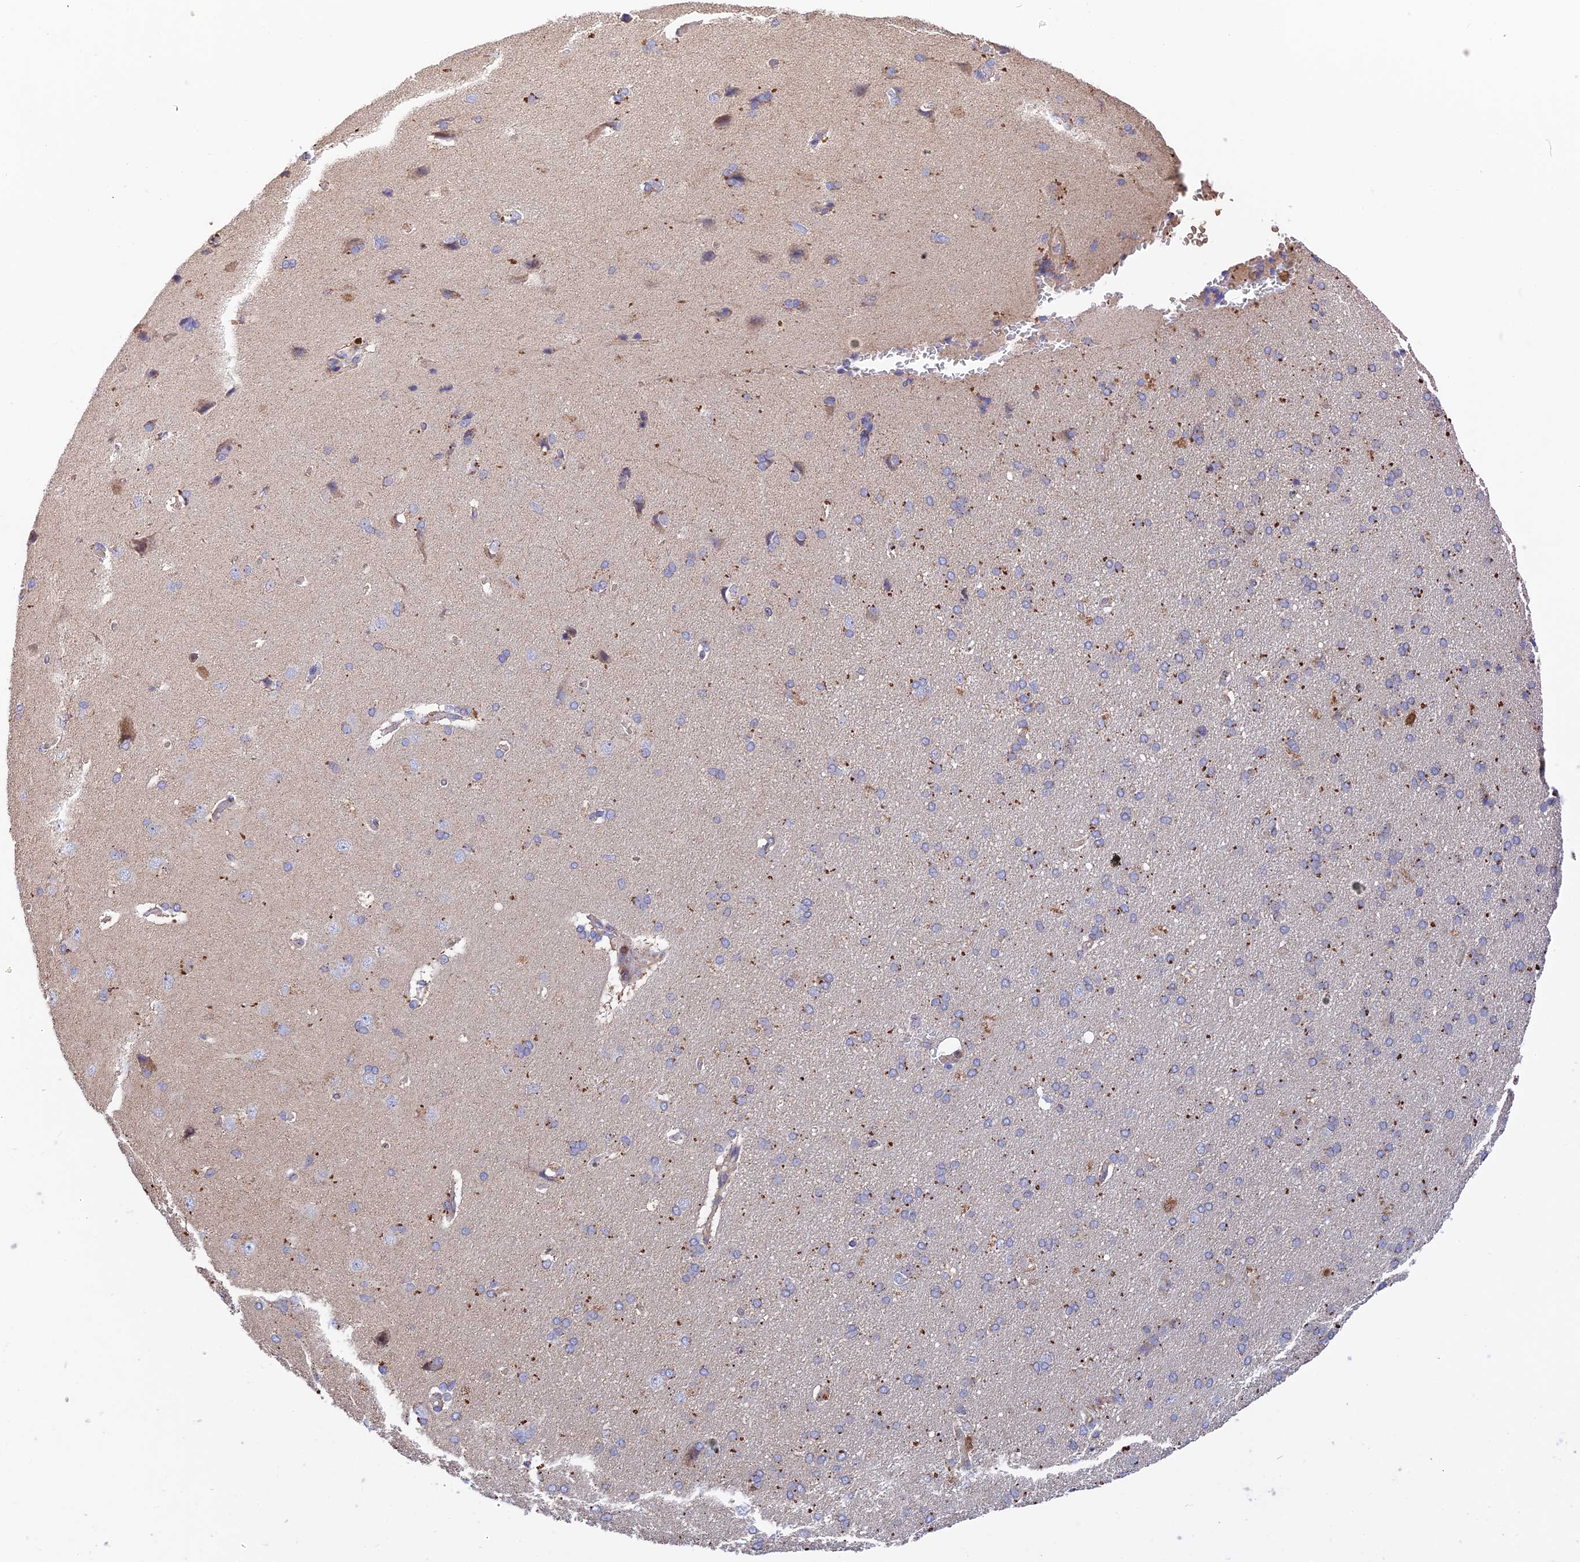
{"staining": {"intensity": "weak", "quantity": "25%-75%", "location": "cytoplasmic/membranous"}, "tissue": "cerebral cortex", "cell_type": "Endothelial cells", "image_type": "normal", "snomed": [{"axis": "morphology", "description": "Normal tissue, NOS"}, {"axis": "topography", "description": "Cerebral cortex"}], "caption": "Immunohistochemical staining of benign human cerebral cortex reveals 25%-75% levels of weak cytoplasmic/membranous protein expression in about 25%-75% of endothelial cells.", "gene": "RPIA", "patient": {"sex": "male", "age": 62}}